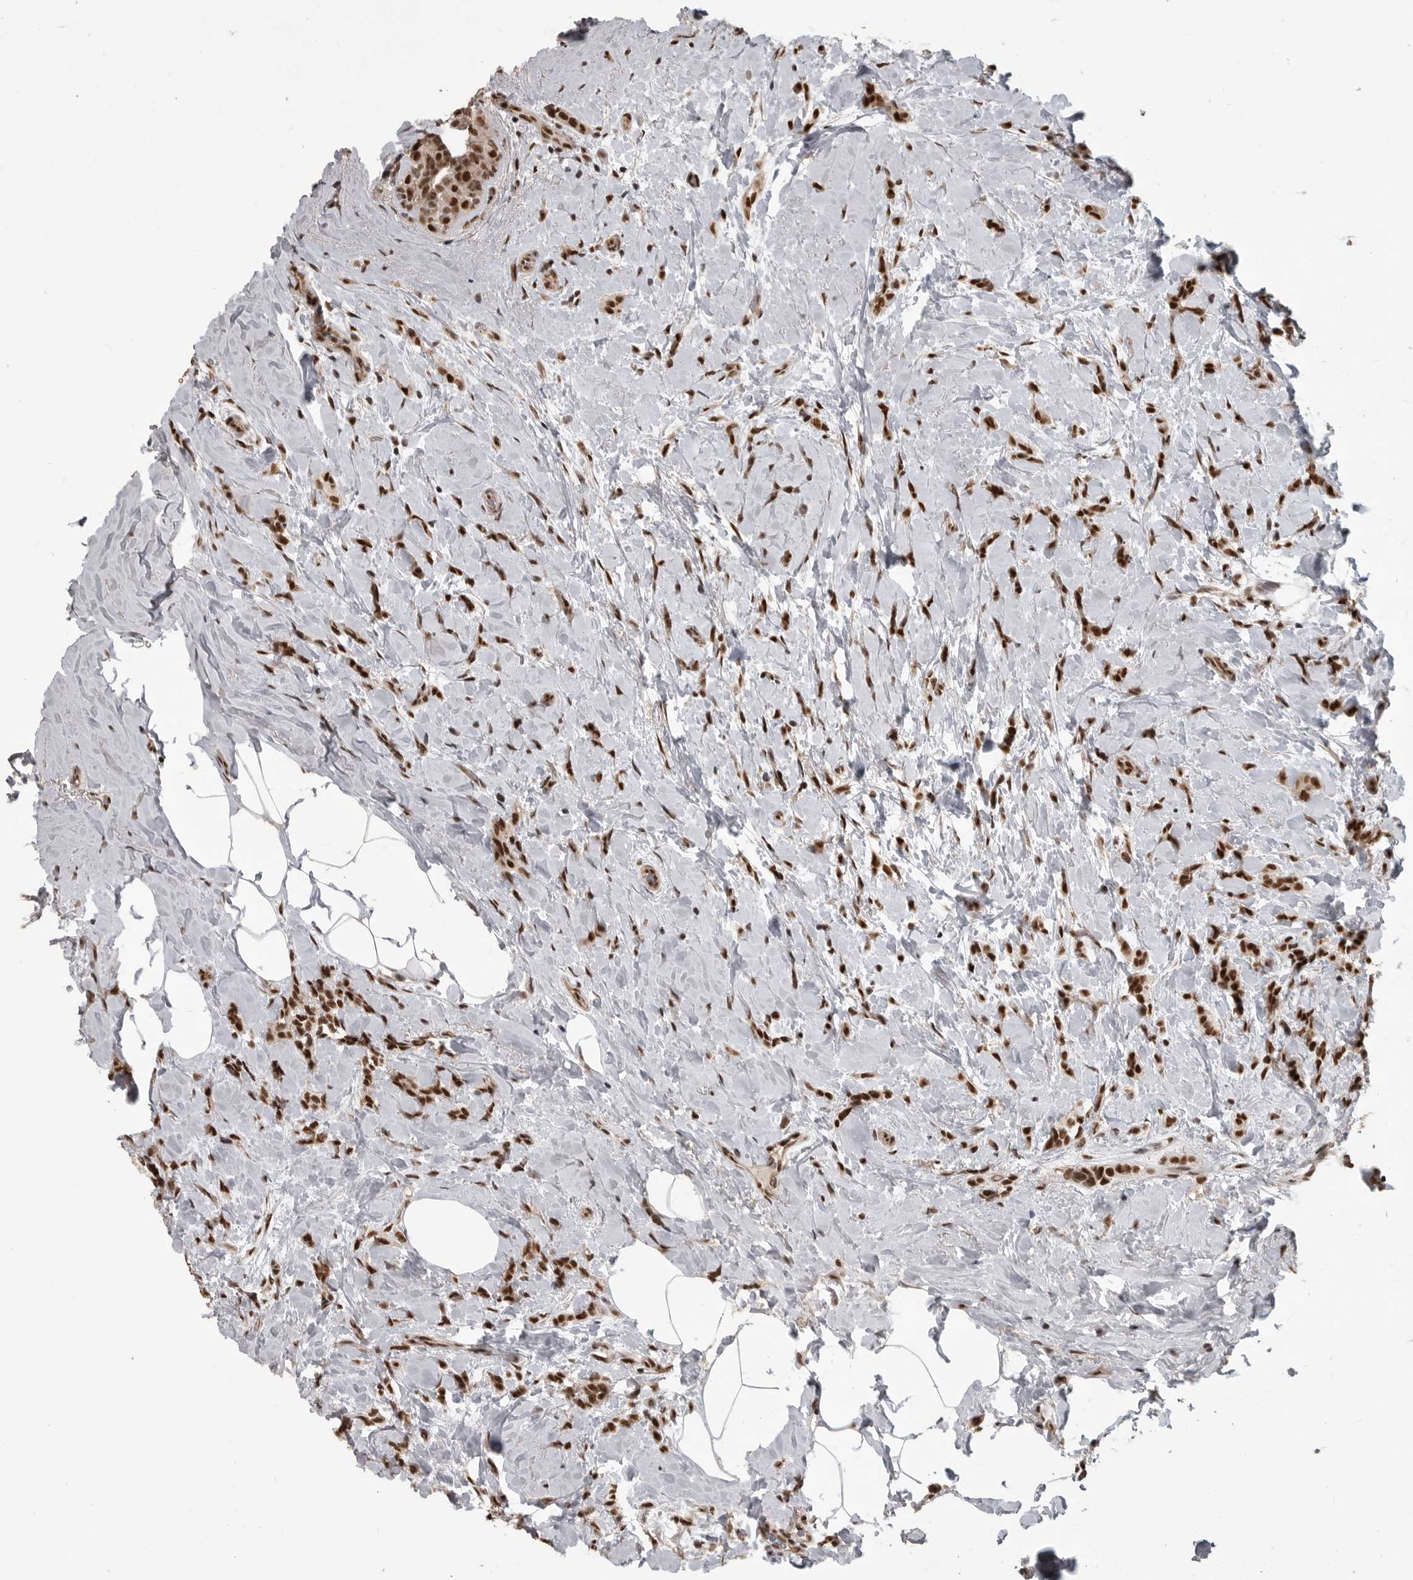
{"staining": {"intensity": "strong", "quantity": ">75%", "location": "nuclear"}, "tissue": "breast cancer", "cell_type": "Tumor cells", "image_type": "cancer", "snomed": [{"axis": "morphology", "description": "Lobular carcinoma, in situ"}, {"axis": "morphology", "description": "Lobular carcinoma"}, {"axis": "topography", "description": "Breast"}], "caption": "Breast lobular carcinoma stained for a protein (brown) demonstrates strong nuclear positive staining in approximately >75% of tumor cells.", "gene": "CBLL1", "patient": {"sex": "female", "age": 41}}